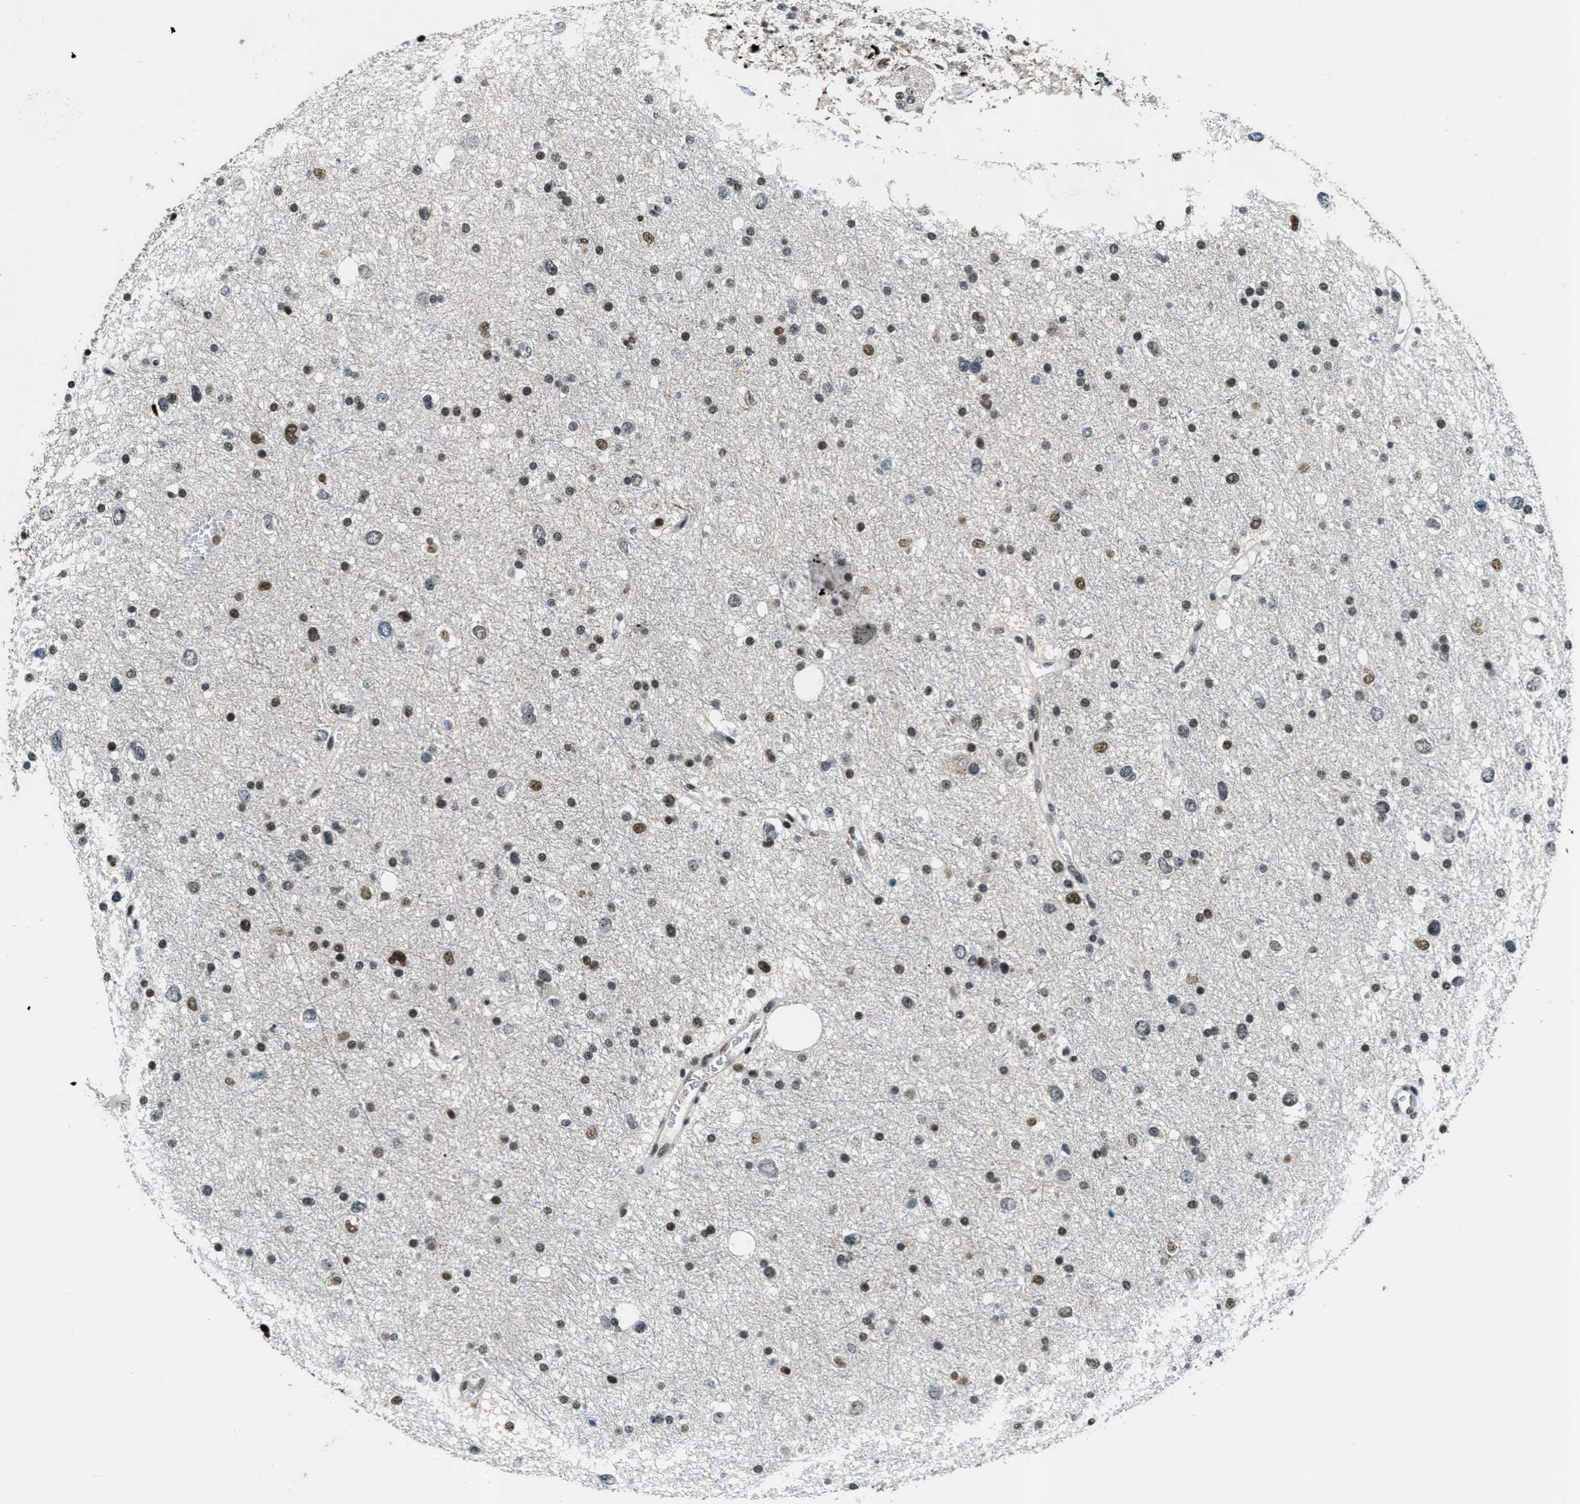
{"staining": {"intensity": "moderate", "quantity": ">75%", "location": "nuclear"}, "tissue": "glioma", "cell_type": "Tumor cells", "image_type": "cancer", "snomed": [{"axis": "morphology", "description": "Glioma, malignant, Low grade"}, {"axis": "topography", "description": "Brain"}], "caption": "Immunohistochemical staining of human glioma shows medium levels of moderate nuclear positivity in about >75% of tumor cells.", "gene": "SSB", "patient": {"sex": "female", "age": 37}}